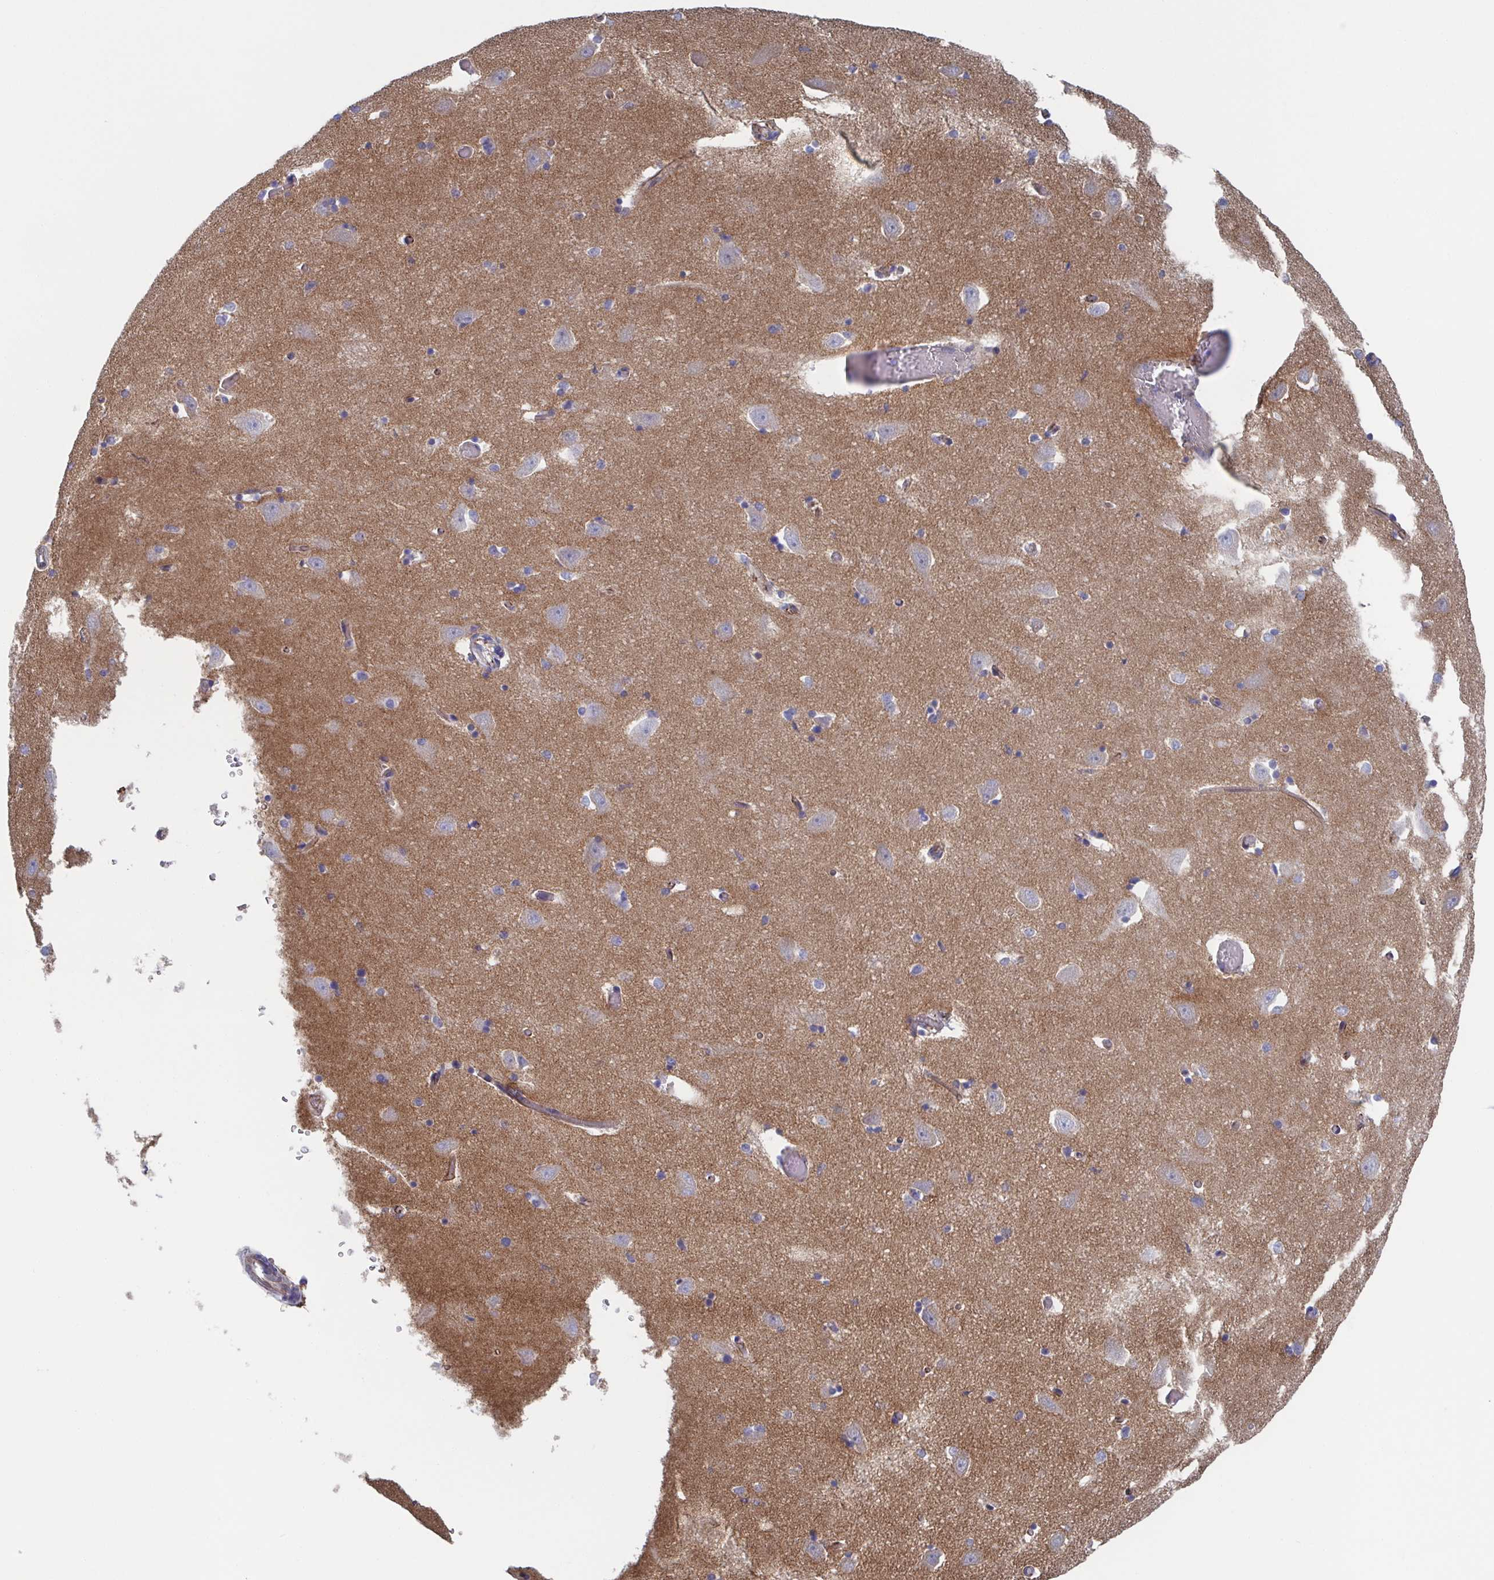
{"staining": {"intensity": "negative", "quantity": "none", "location": "none"}, "tissue": "caudate", "cell_type": "Glial cells", "image_type": "normal", "snomed": [{"axis": "morphology", "description": "Normal tissue, NOS"}, {"axis": "topography", "description": "Lateral ventricle wall"}, {"axis": "topography", "description": "Hippocampus"}], "caption": "Caudate was stained to show a protein in brown. There is no significant staining in glial cells. The staining was performed using DAB to visualize the protein expression in brown, while the nuclei were stained in blue with hematoxylin (Magnification: 20x).", "gene": "CDH2", "patient": {"sex": "female", "age": 63}}